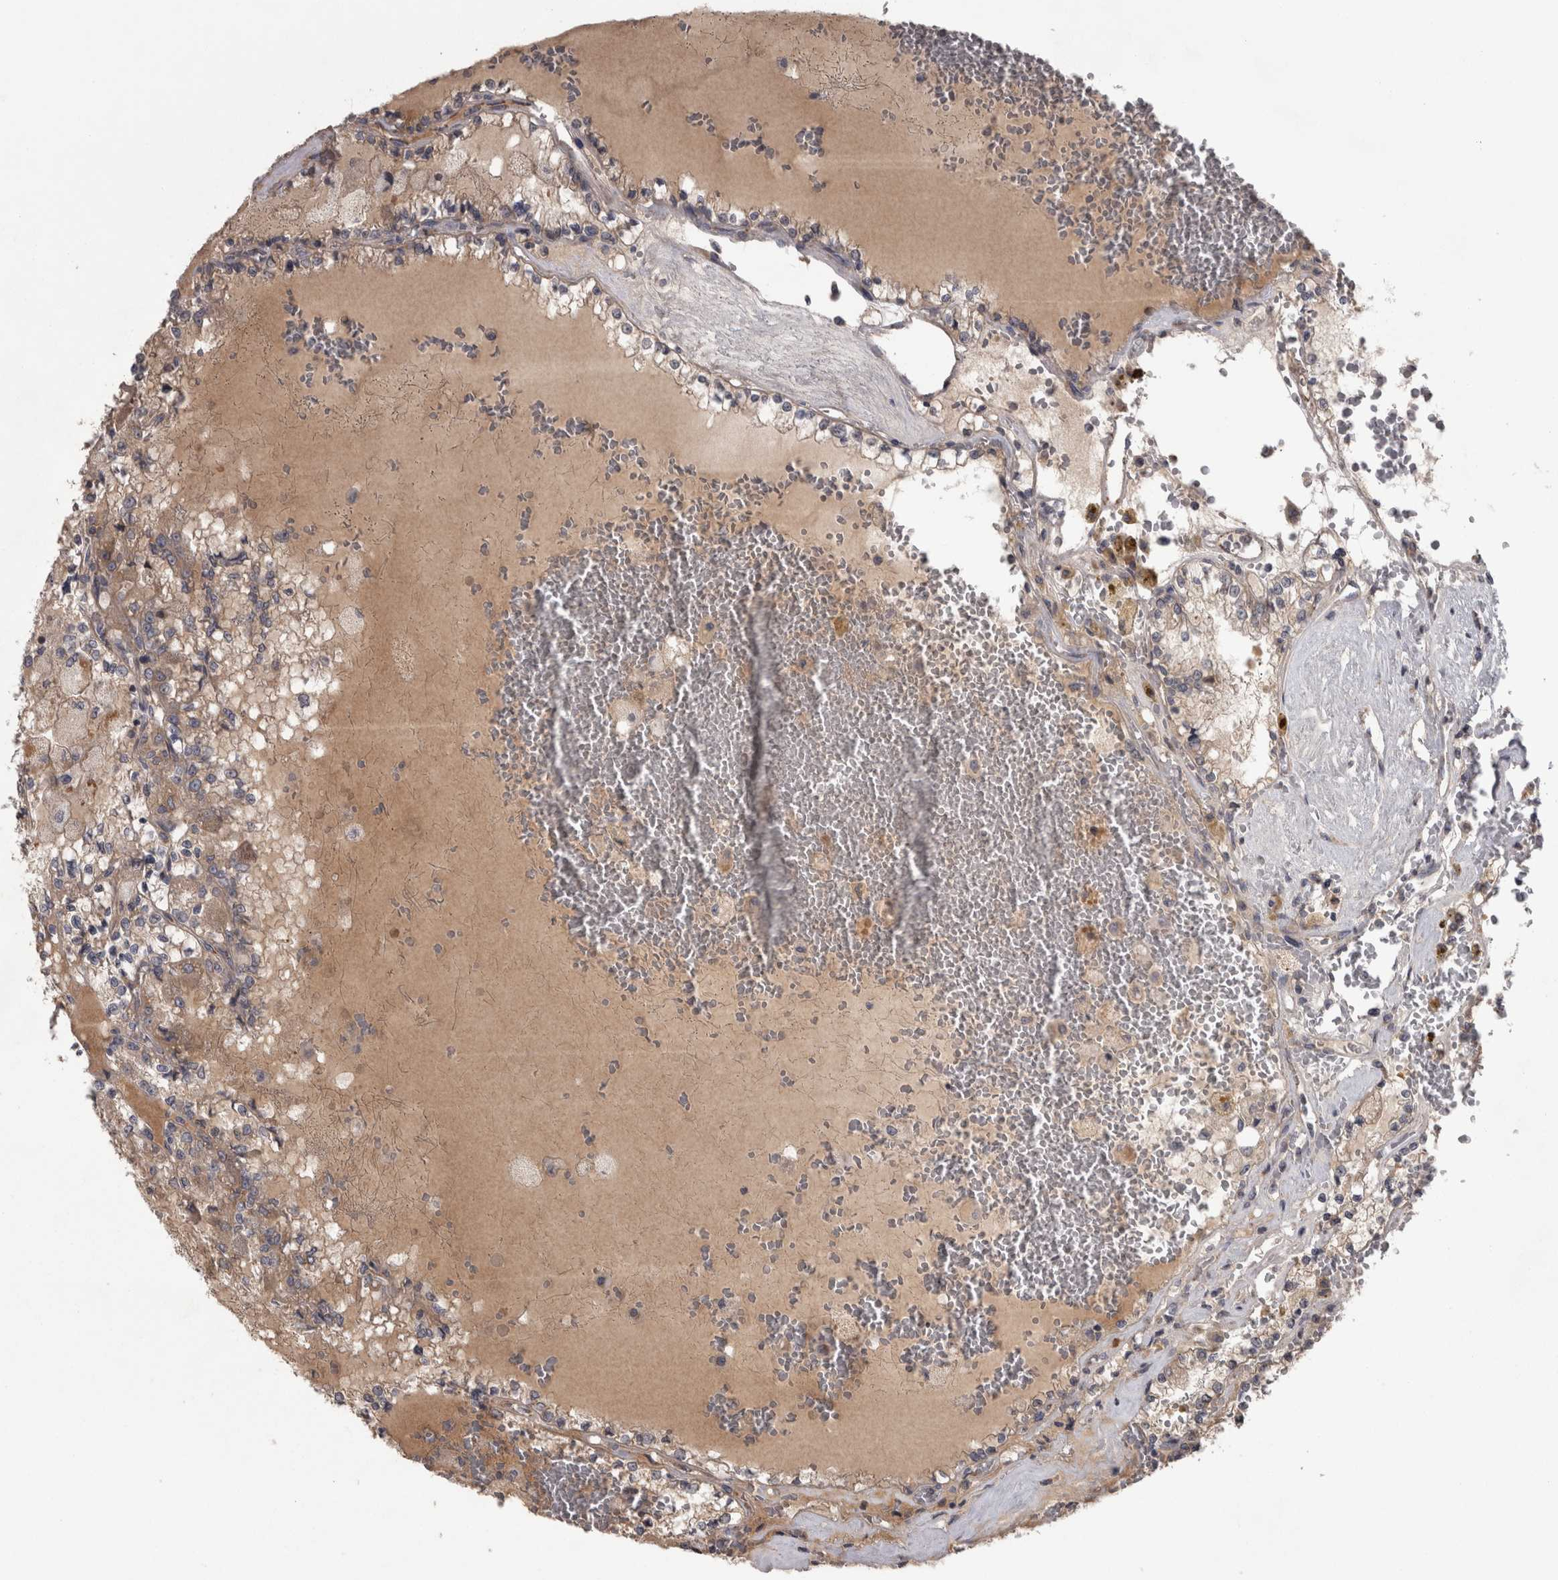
{"staining": {"intensity": "weak", "quantity": "25%-75%", "location": "cytoplasmic/membranous"}, "tissue": "renal cancer", "cell_type": "Tumor cells", "image_type": "cancer", "snomed": [{"axis": "morphology", "description": "Adenocarcinoma, NOS"}, {"axis": "topography", "description": "Kidney"}], "caption": "Tumor cells demonstrate low levels of weak cytoplasmic/membranous positivity in about 25%-75% of cells in renal cancer.", "gene": "DBT", "patient": {"sex": "female", "age": 56}}